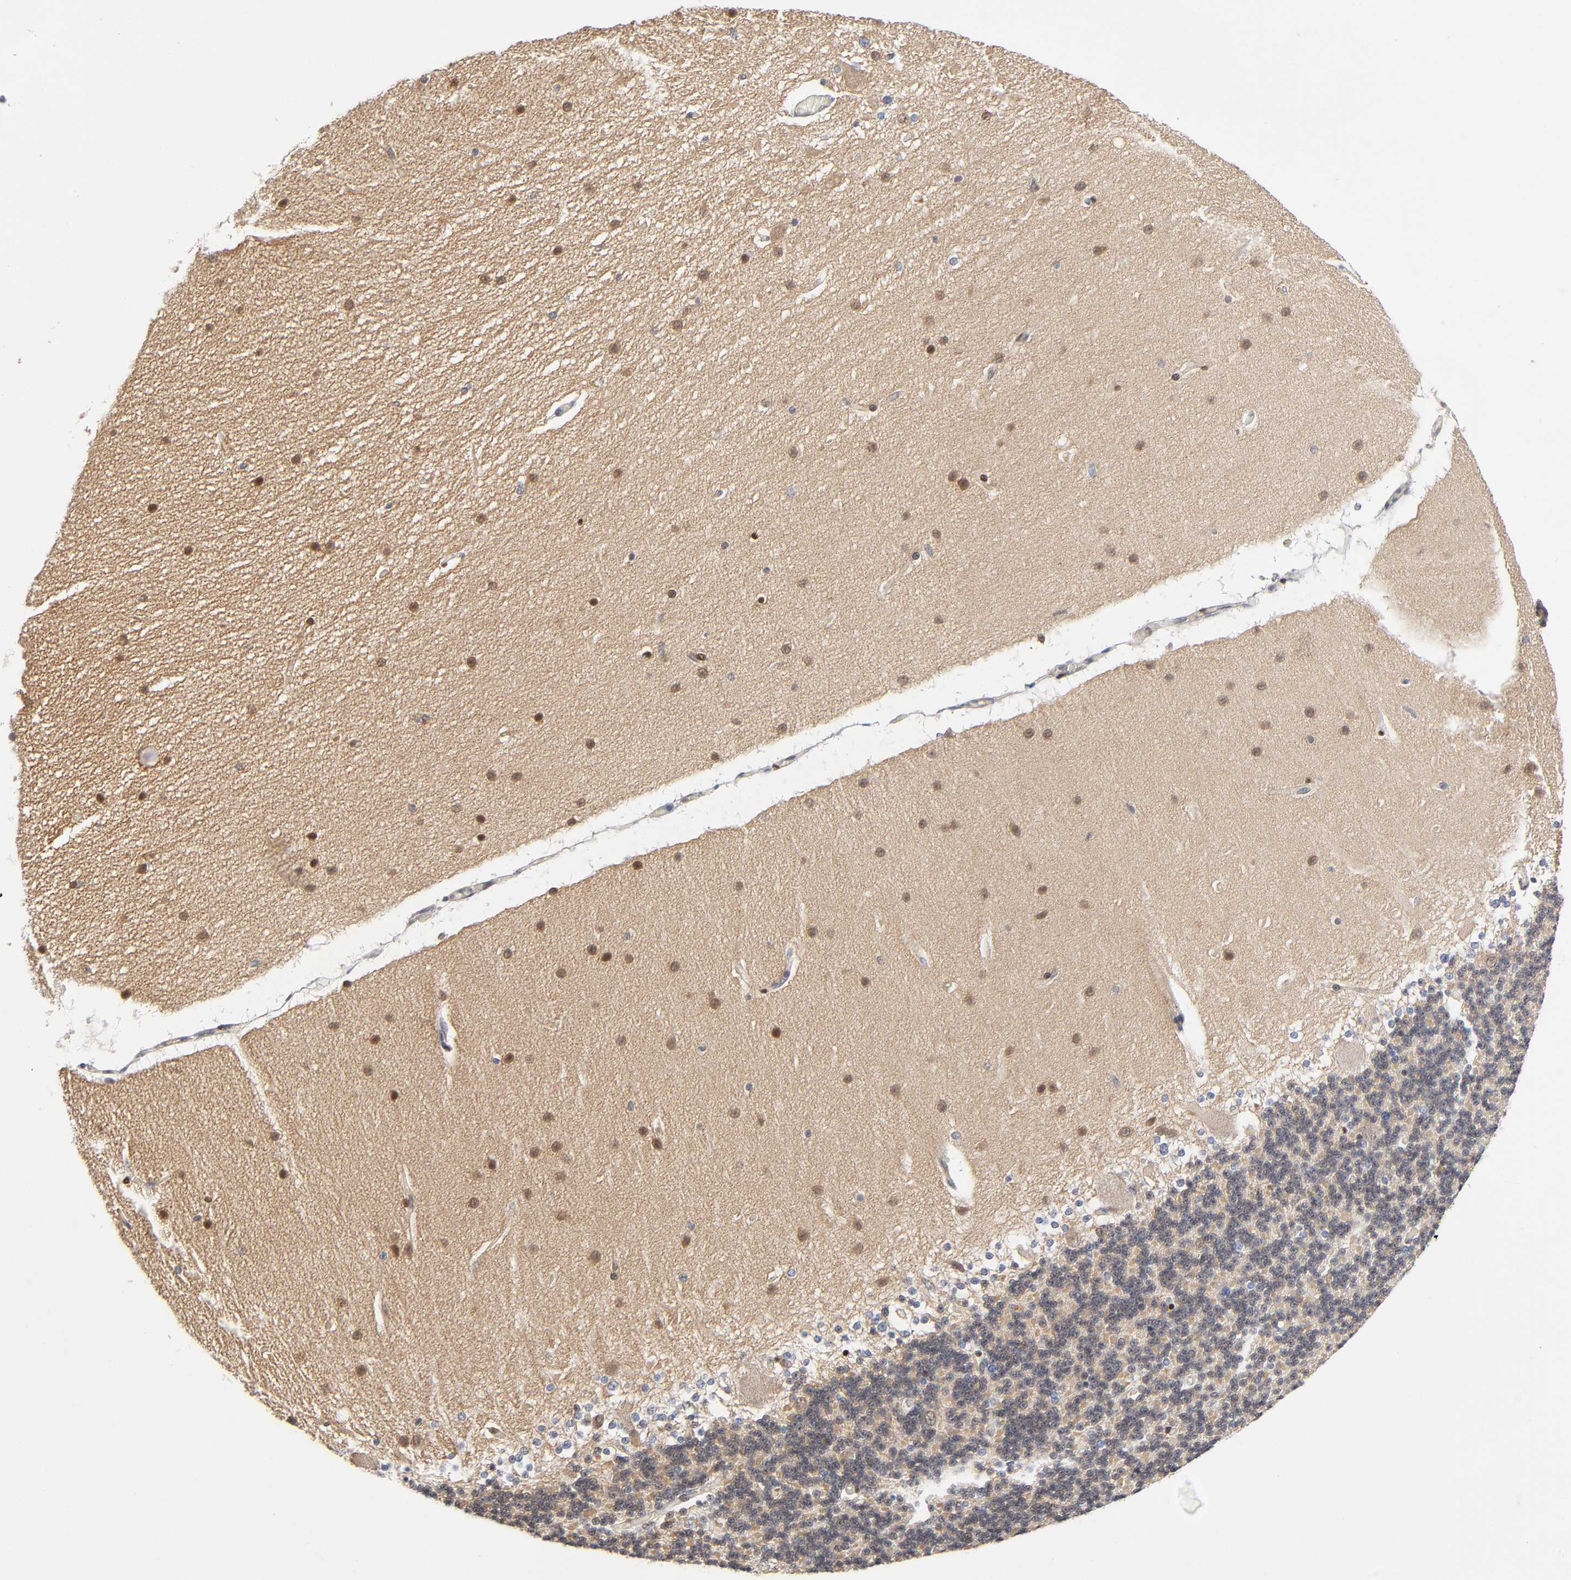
{"staining": {"intensity": "weak", "quantity": ">75%", "location": "cytoplasmic/membranous,nuclear"}, "tissue": "cerebellum", "cell_type": "Cells in granular layer", "image_type": "normal", "snomed": [{"axis": "morphology", "description": "Normal tissue, NOS"}, {"axis": "topography", "description": "Cerebellum"}], "caption": "Brown immunohistochemical staining in normal cerebellum demonstrates weak cytoplasmic/membranous,nuclear staining in approximately >75% of cells in granular layer. (Brightfield microscopy of DAB IHC at high magnification).", "gene": "PTEN", "patient": {"sex": "female", "age": 54}}